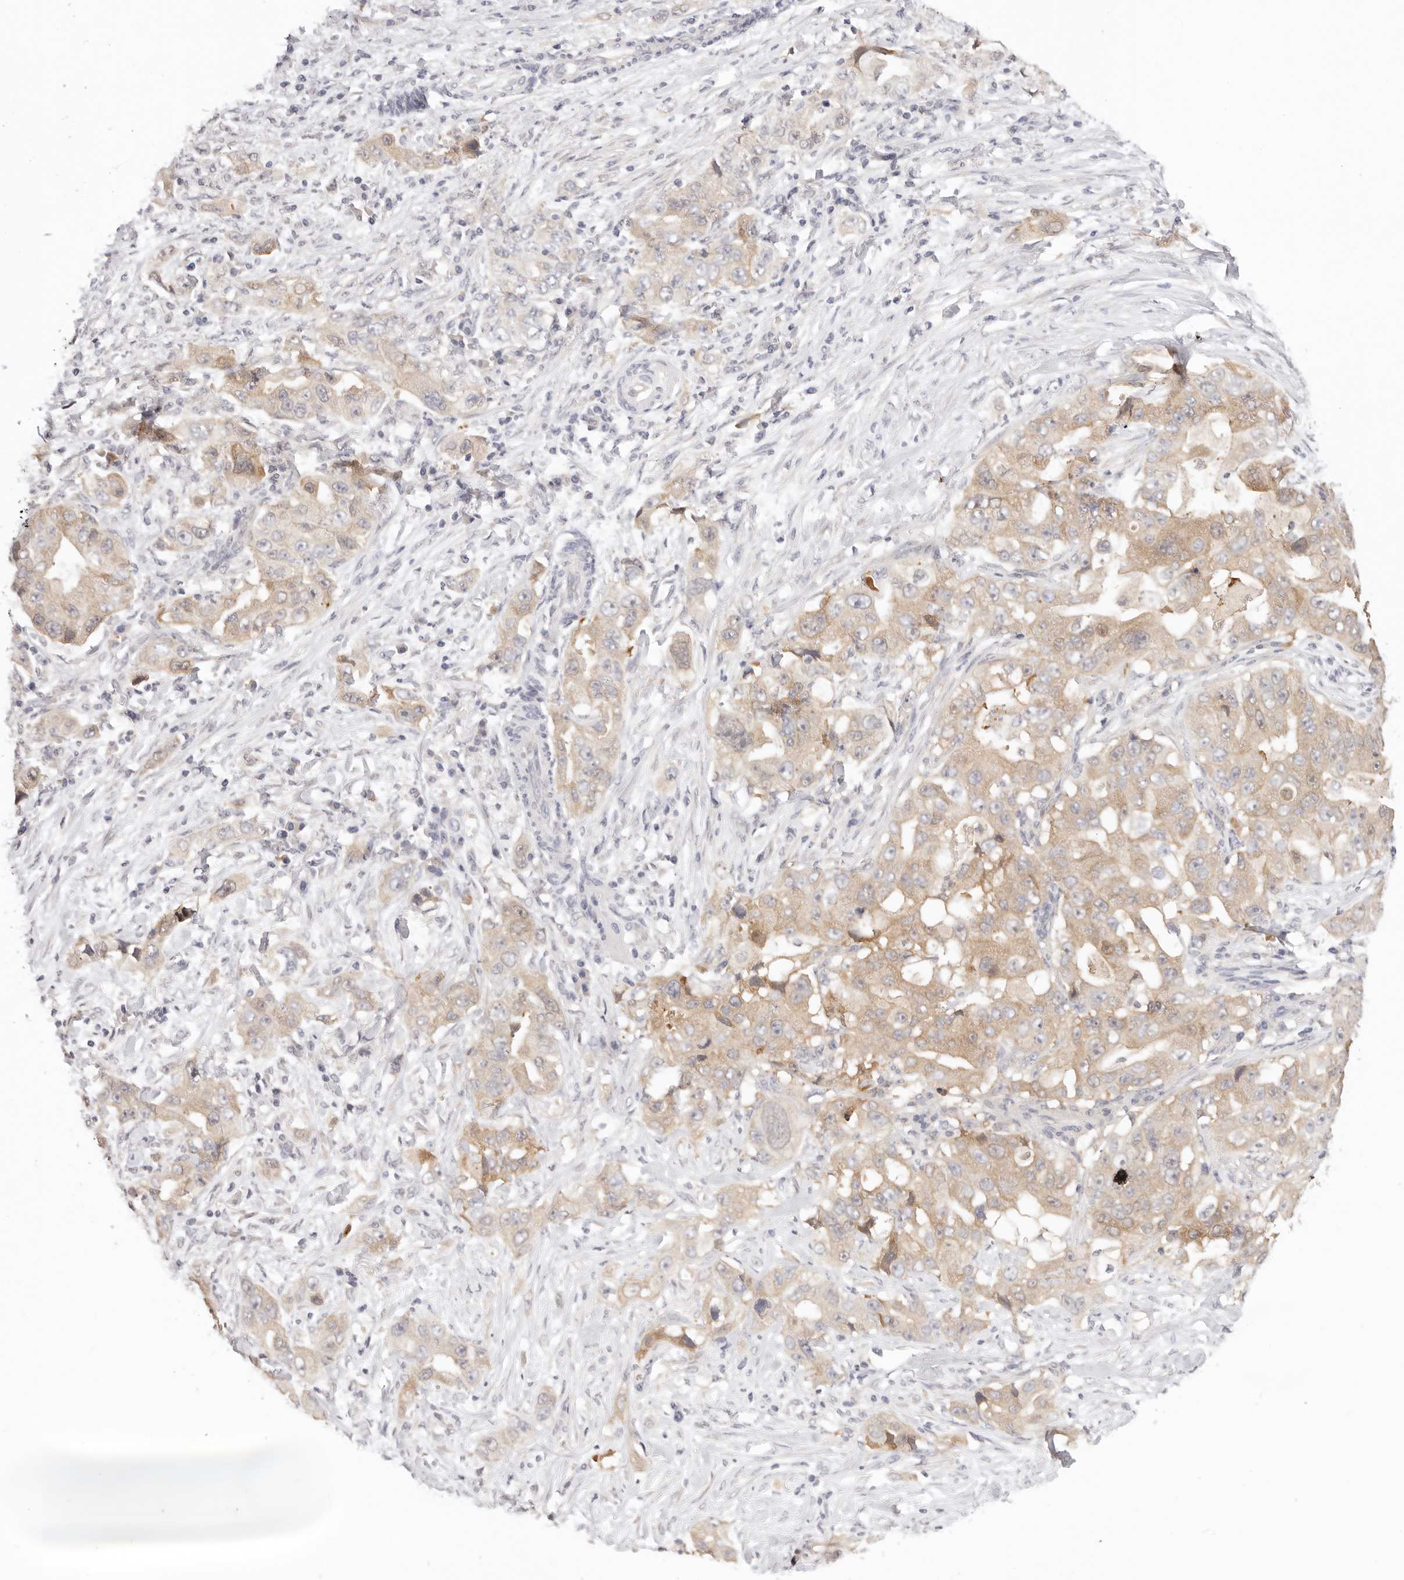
{"staining": {"intensity": "weak", "quantity": ">75%", "location": "cytoplasmic/membranous"}, "tissue": "lung cancer", "cell_type": "Tumor cells", "image_type": "cancer", "snomed": [{"axis": "morphology", "description": "Adenocarcinoma, NOS"}, {"axis": "topography", "description": "Lung"}], "caption": "Protein analysis of lung adenocarcinoma tissue displays weak cytoplasmic/membranous expression in approximately >75% of tumor cells.", "gene": "GGPS1", "patient": {"sex": "female", "age": 51}}